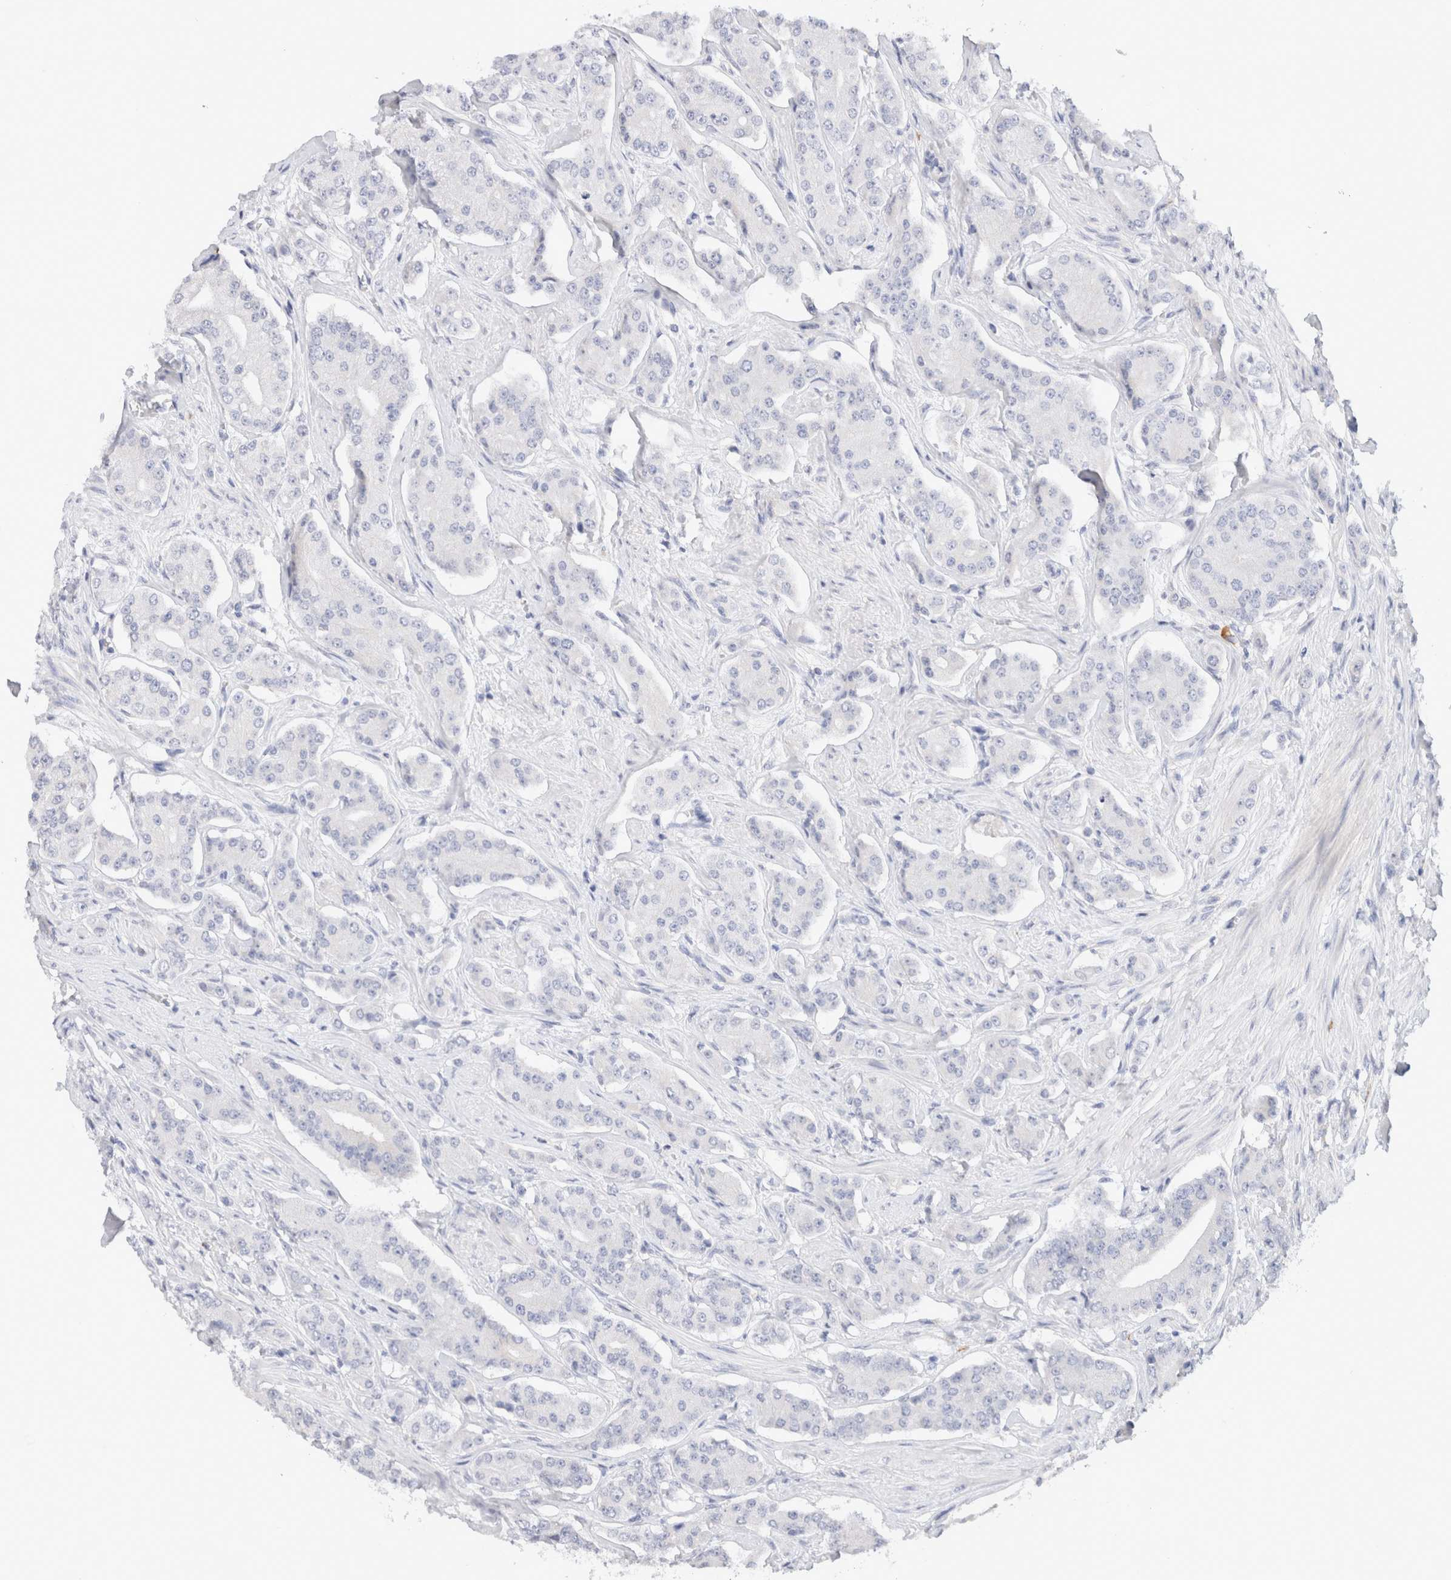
{"staining": {"intensity": "negative", "quantity": "none", "location": "none"}, "tissue": "prostate cancer", "cell_type": "Tumor cells", "image_type": "cancer", "snomed": [{"axis": "morphology", "description": "Adenocarcinoma, High grade"}, {"axis": "topography", "description": "Prostate"}], "caption": "DAB immunohistochemical staining of human prostate cancer reveals no significant staining in tumor cells.", "gene": "GADD45G", "patient": {"sex": "male", "age": 71}}